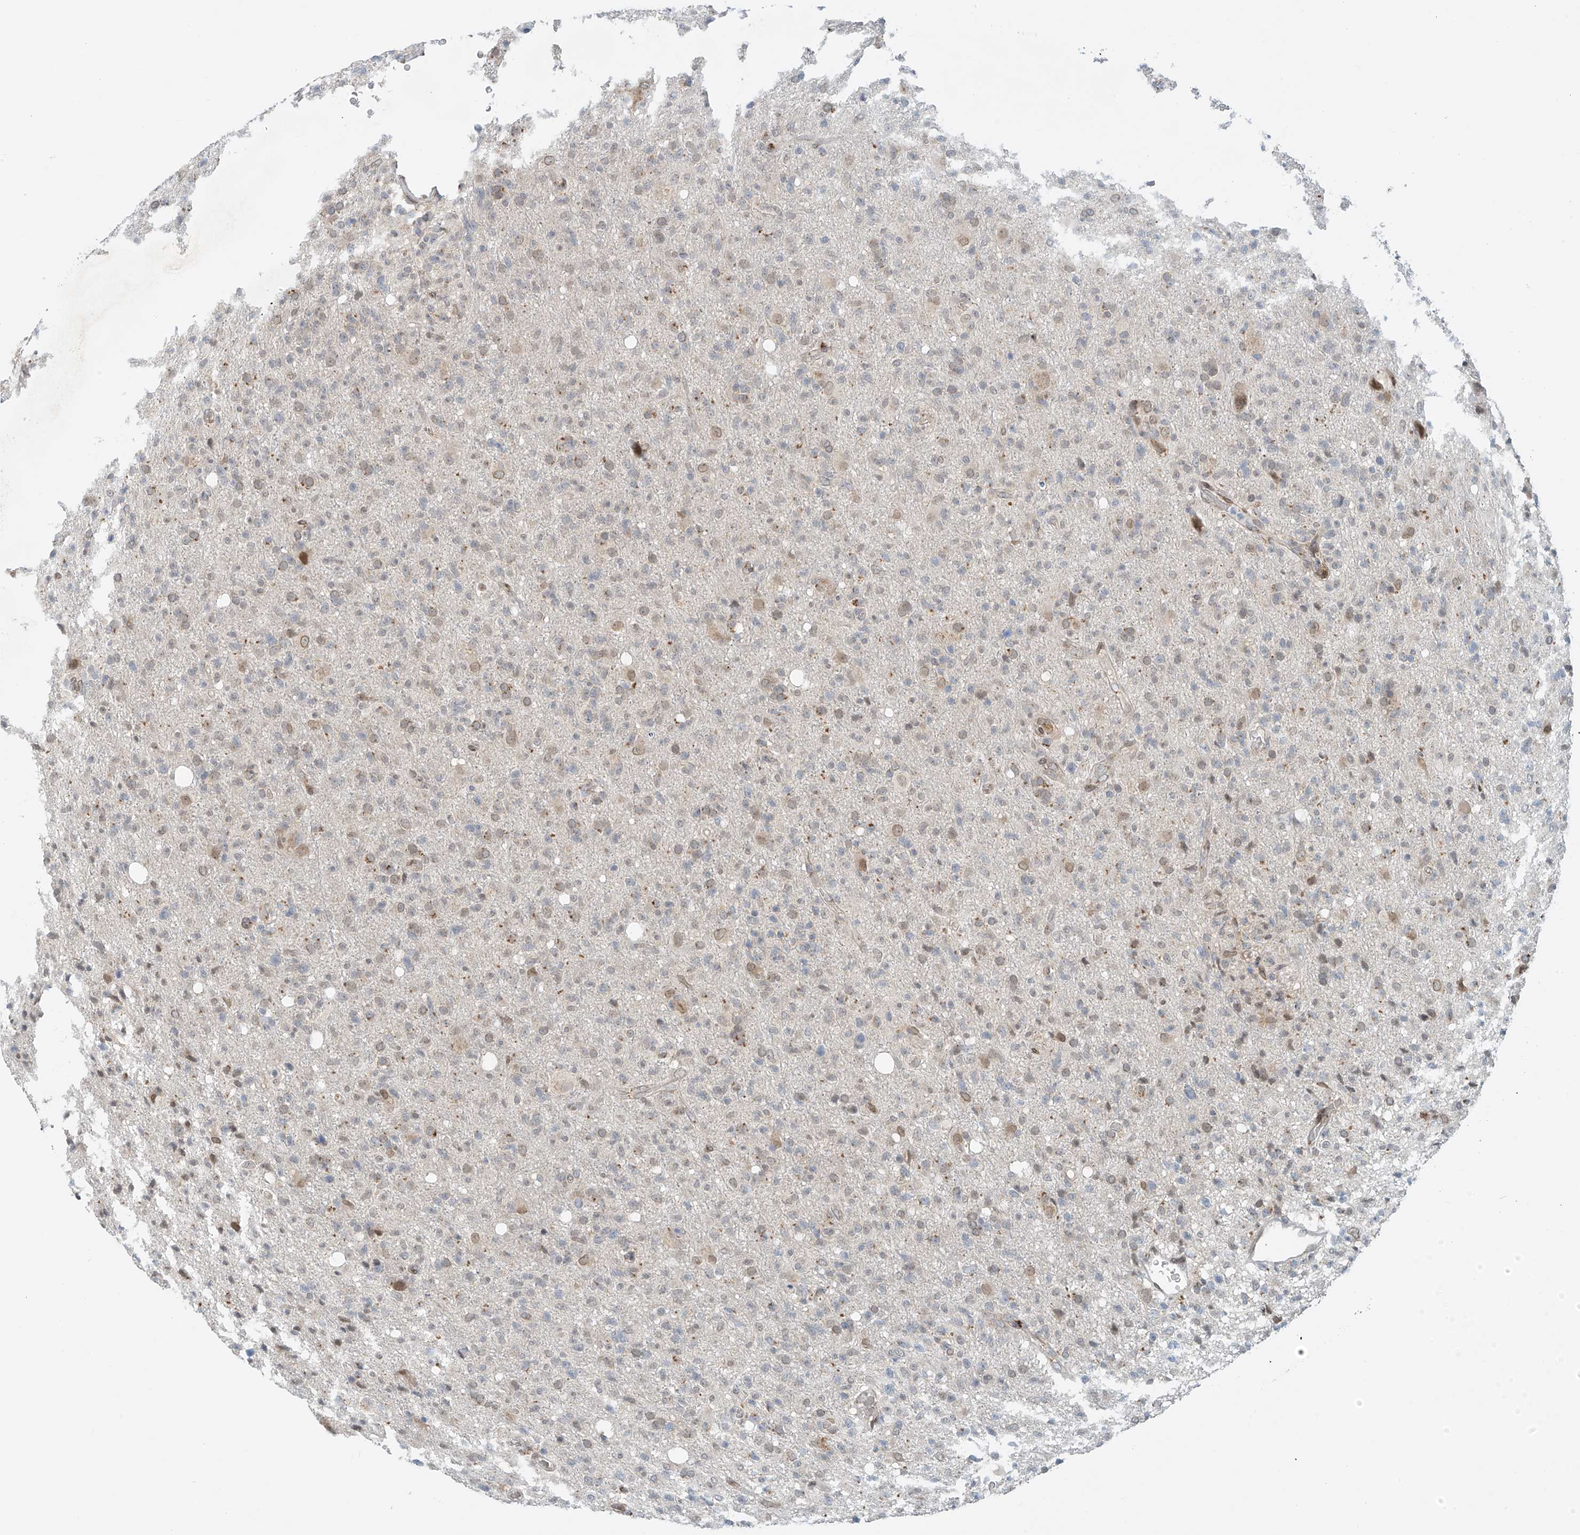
{"staining": {"intensity": "weak", "quantity": "<25%", "location": "cytoplasmic/membranous"}, "tissue": "glioma", "cell_type": "Tumor cells", "image_type": "cancer", "snomed": [{"axis": "morphology", "description": "Glioma, malignant, High grade"}, {"axis": "topography", "description": "Brain"}], "caption": "Protein analysis of glioma exhibits no significant staining in tumor cells.", "gene": "STARD9", "patient": {"sex": "female", "age": 57}}